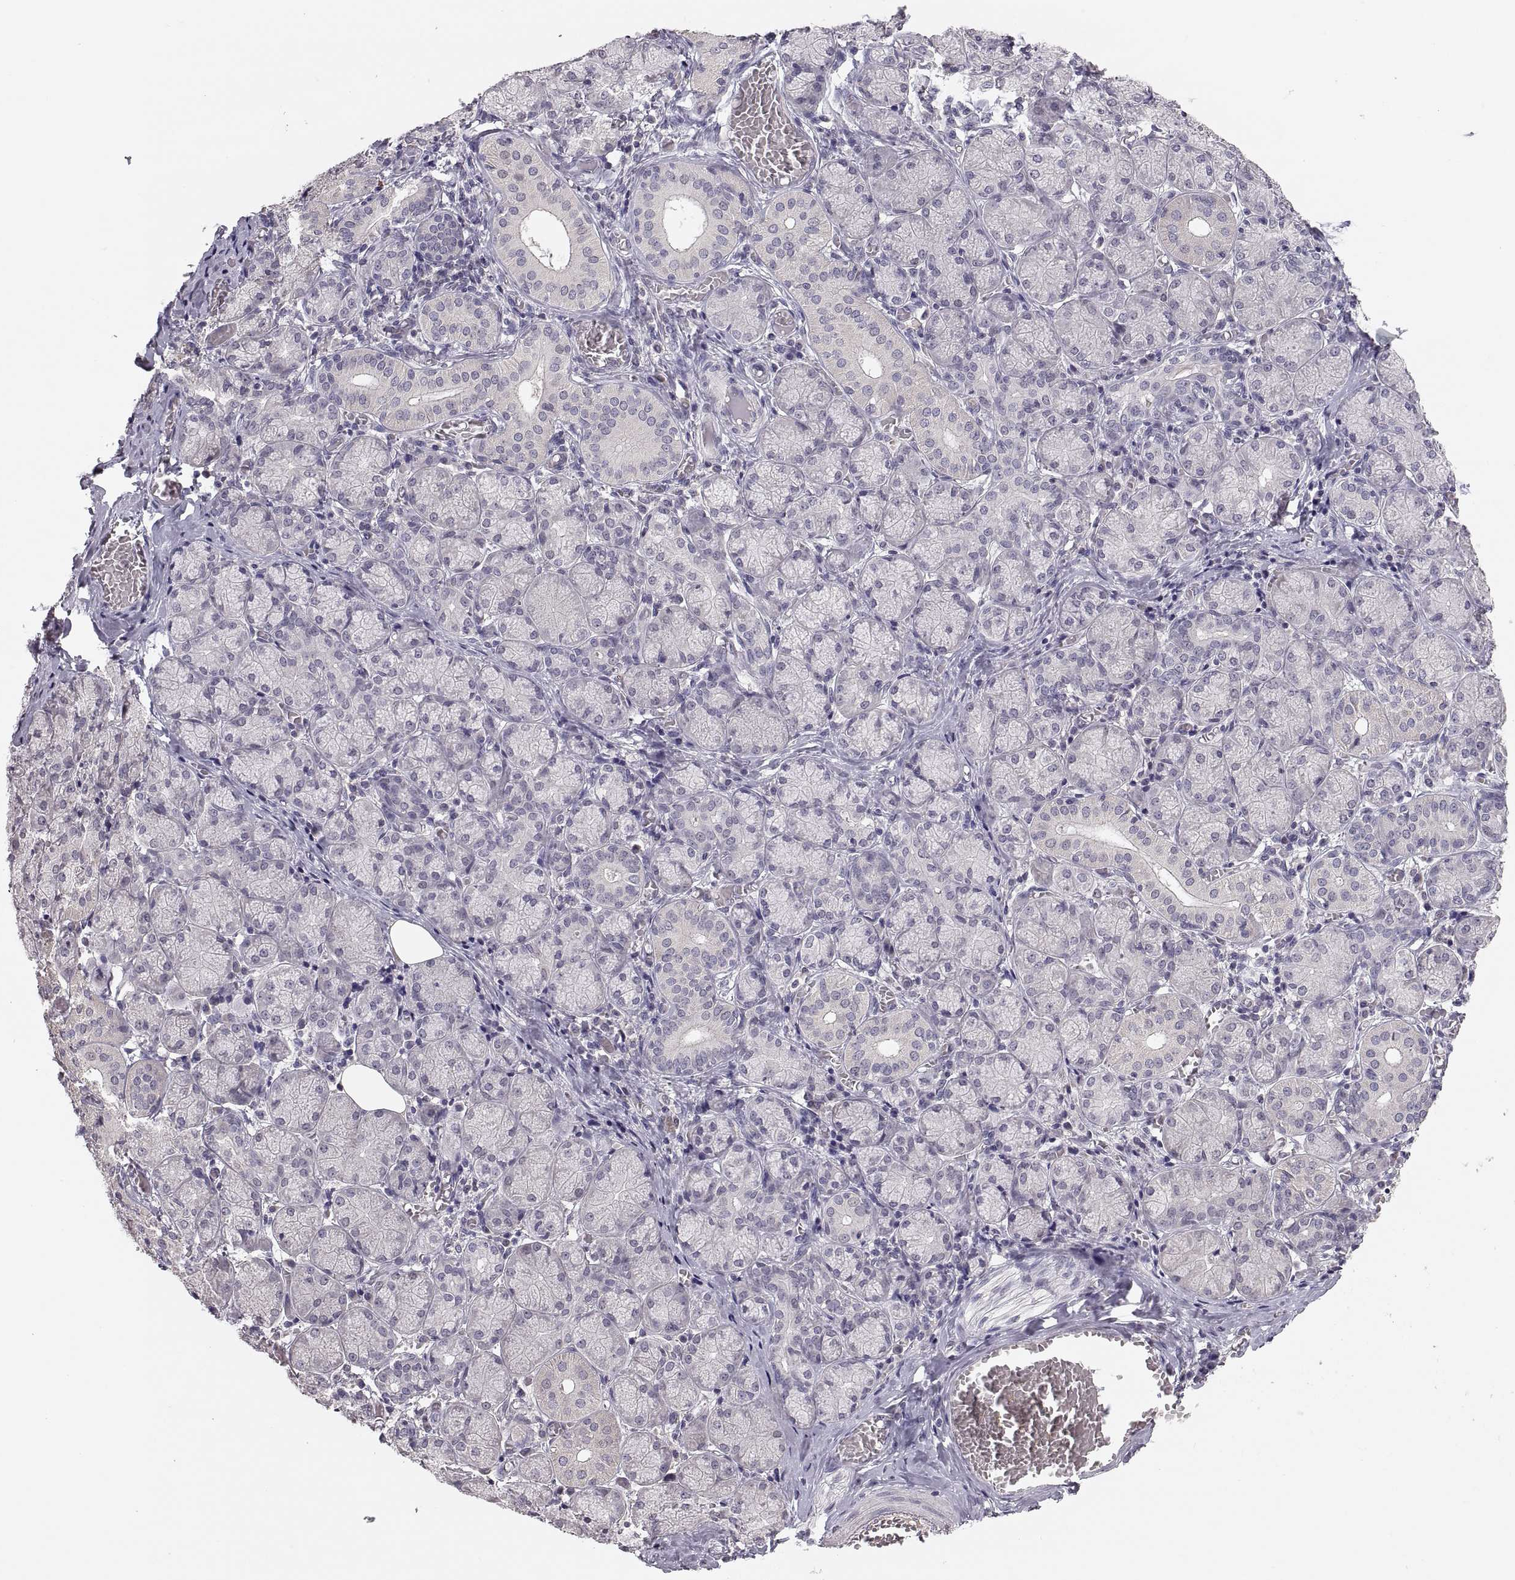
{"staining": {"intensity": "negative", "quantity": "none", "location": "none"}, "tissue": "salivary gland", "cell_type": "Glandular cells", "image_type": "normal", "snomed": [{"axis": "morphology", "description": "Normal tissue, NOS"}, {"axis": "topography", "description": "Salivary gland"}, {"axis": "topography", "description": "Peripheral nerve tissue"}], "caption": "Immunohistochemistry of benign salivary gland exhibits no positivity in glandular cells.", "gene": "PAX2", "patient": {"sex": "female", "age": 24}}